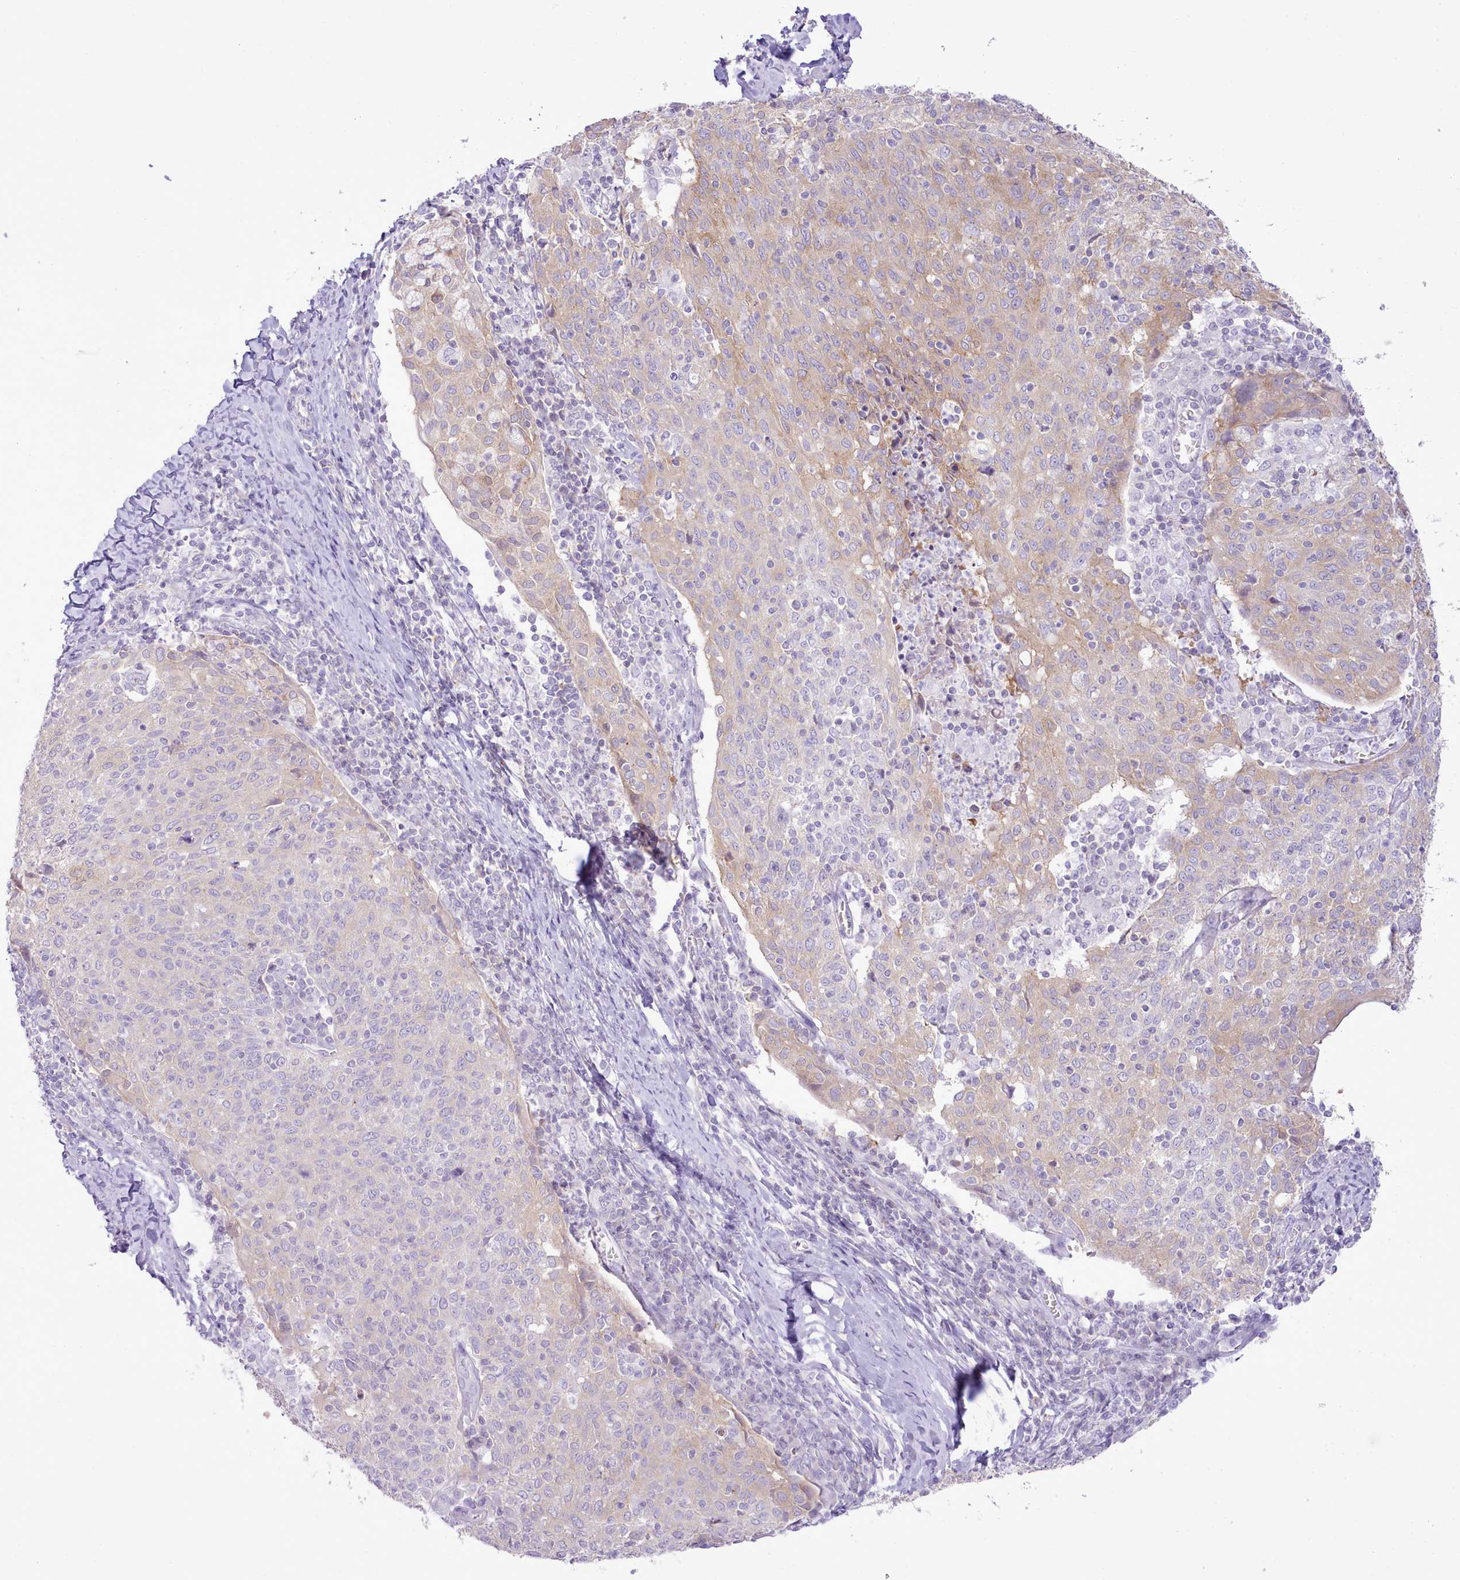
{"staining": {"intensity": "weak", "quantity": "<25%", "location": "cytoplasmic/membranous"}, "tissue": "cervical cancer", "cell_type": "Tumor cells", "image_type": "cancer", "snomed": [{"axis": "morphology", "description": "Squamous cell carcinoma, NOS"}, {"axis": "topography", "description": "Cervix"}], "caption": "DAB immunohistochemical staining of human cervical cancer (squamous cell carcinoma) demonstrates no significant staining in tumor cells.", "gene": "MDFI", "patient": {"sex": "female", "age": 52}}